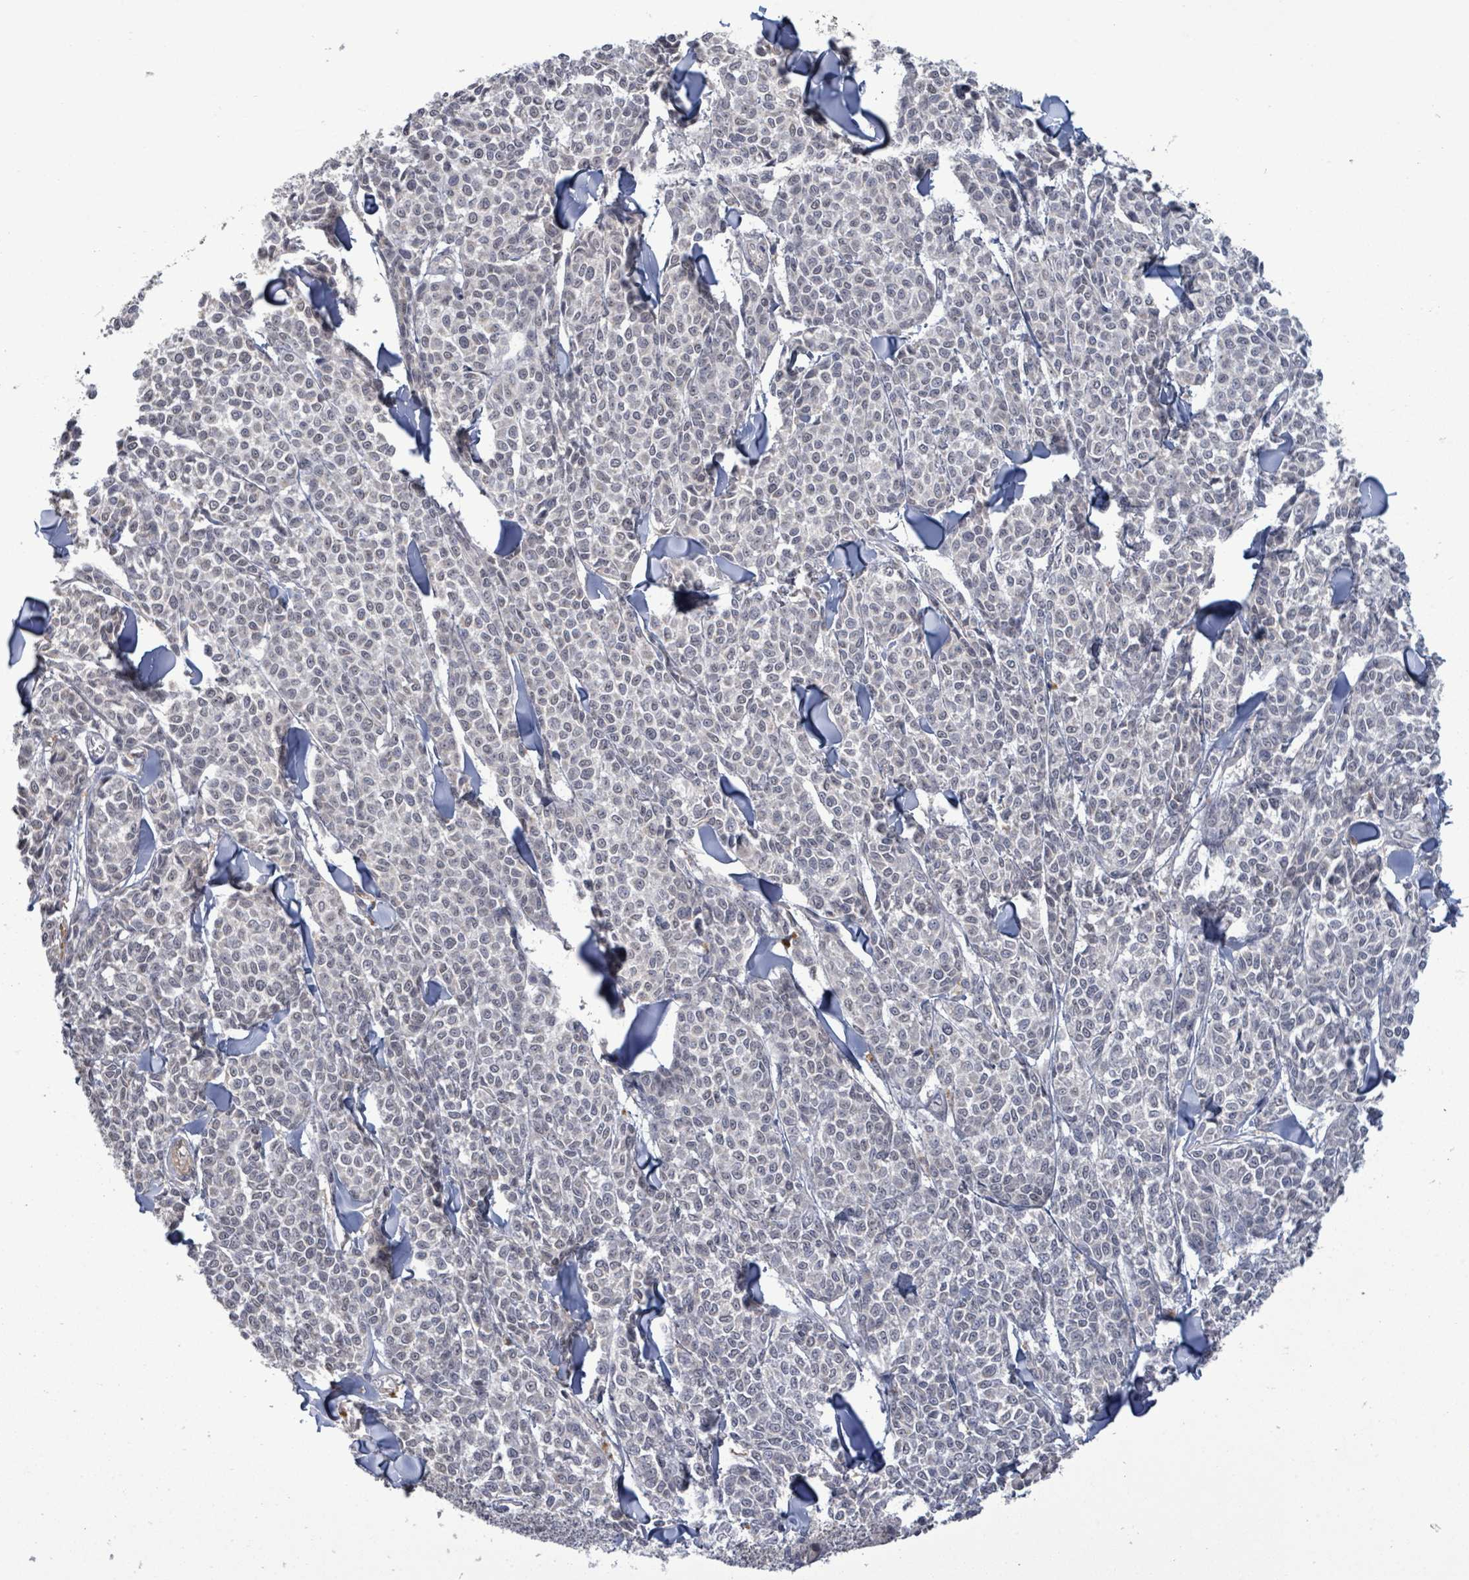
{"staining": {"intensity": "negative", "quantity": "none", "location": "none"}, "tissue": "melanoma", "cell_type": "Tumor cells", "image_type": "cancer", "snomed": [{"axis": "morphology", "description": "Malignant melanoma, NOS"}, {"axis": "topography", "description": "Skin"}], "caption": "Immunohistochemical staining of human malignant melanoma exhibits no significant staining in tumor cells.", "gene": "AMMECR1", "patient": {"sex": "male", "age": 46}}